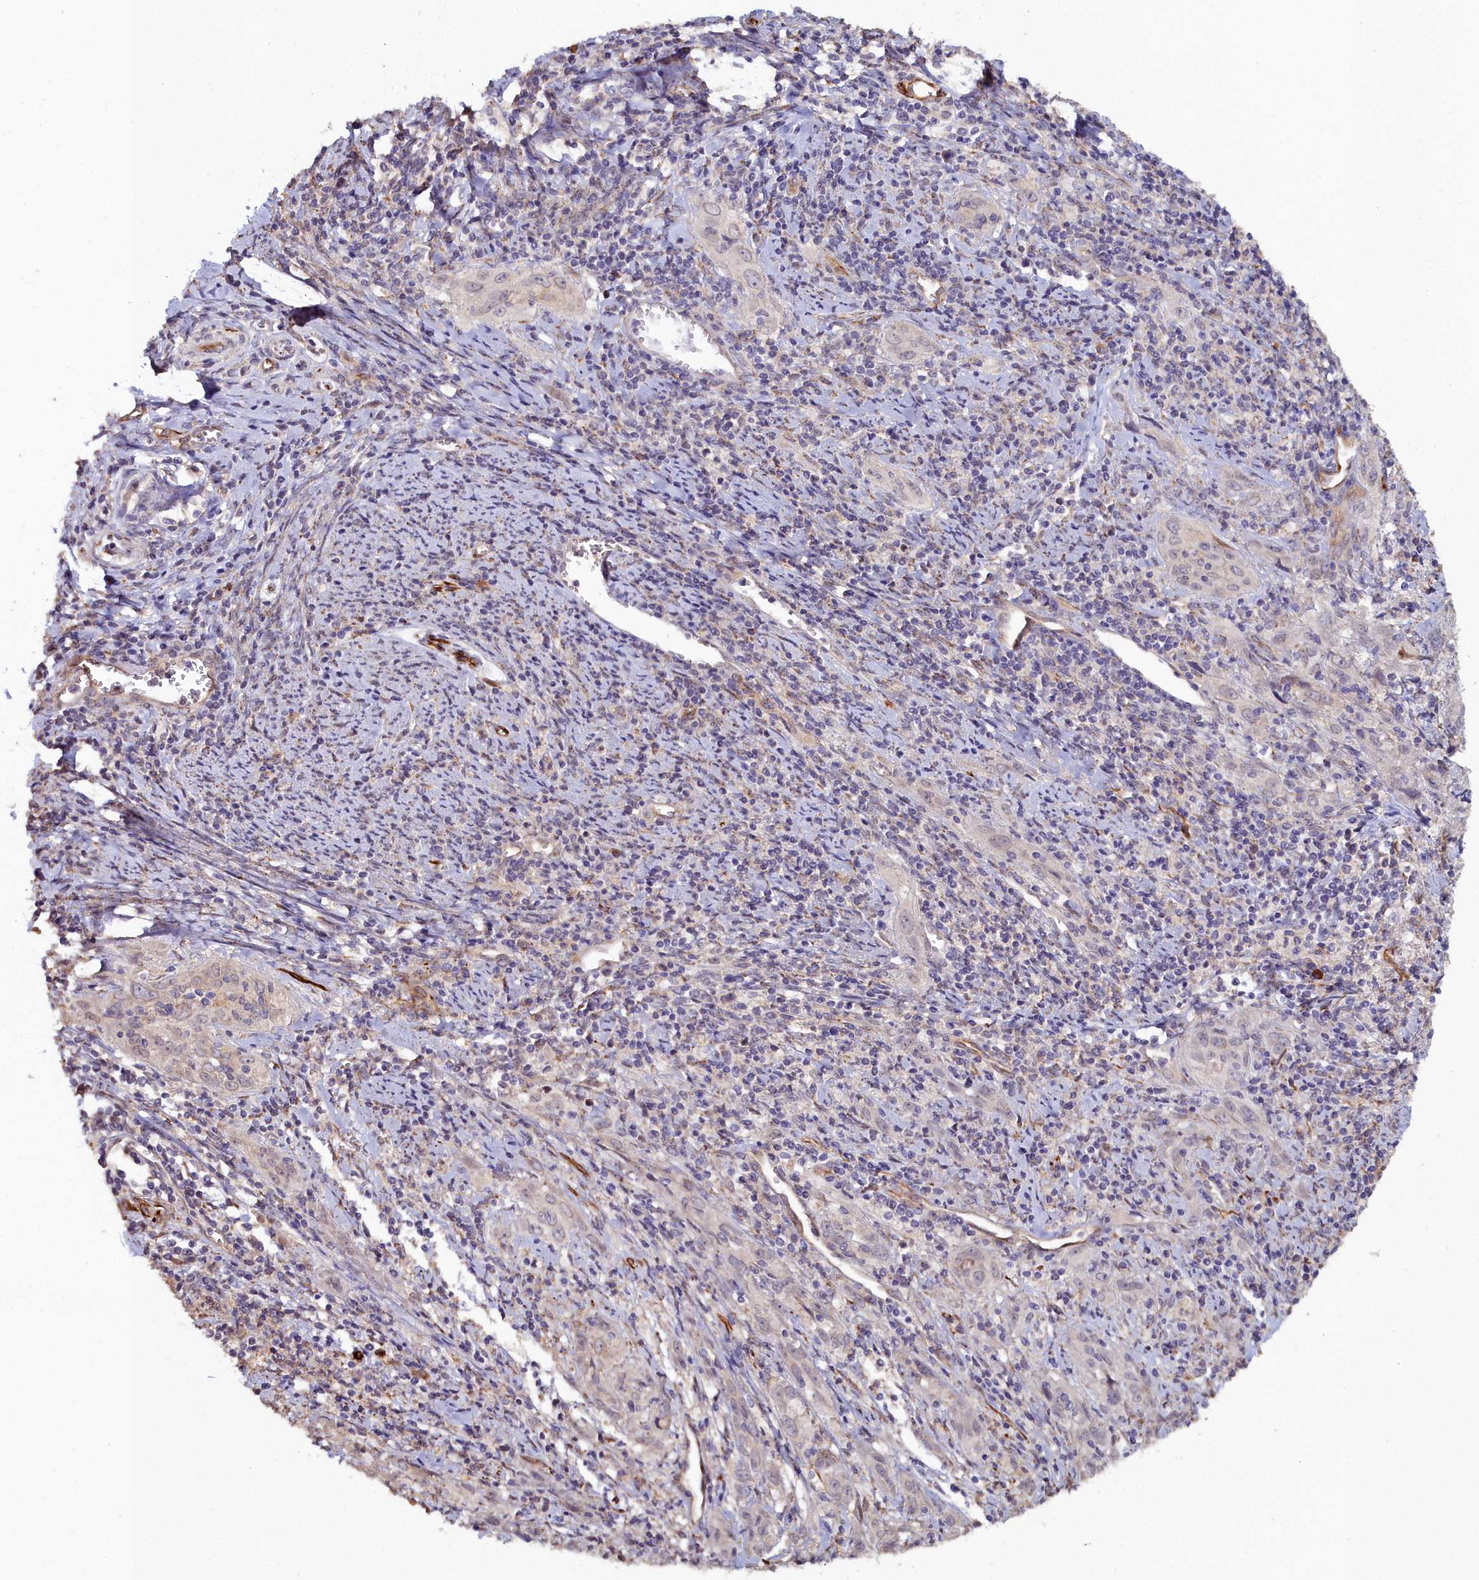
{"staining": {"intensity": "negative", "quantity": "none", "location": "none"}, "tissue": "cervical cancer", "cell_type": "Tumor cells", "image_type": "cancer", "snomed": [{"axis": "morphology", "description": "Squamous cell carcinoma, NOS"}, {"axis": "topography", "description": "Cervix"}], "caption": "This is a histopathology image of immunohistochemistry (IHC) staining of cervical squamous cell carcinoma, which shows no staining in tumor cells.", "gene": "C4orf19", "patient": {"sex": "female", "age": 57}}